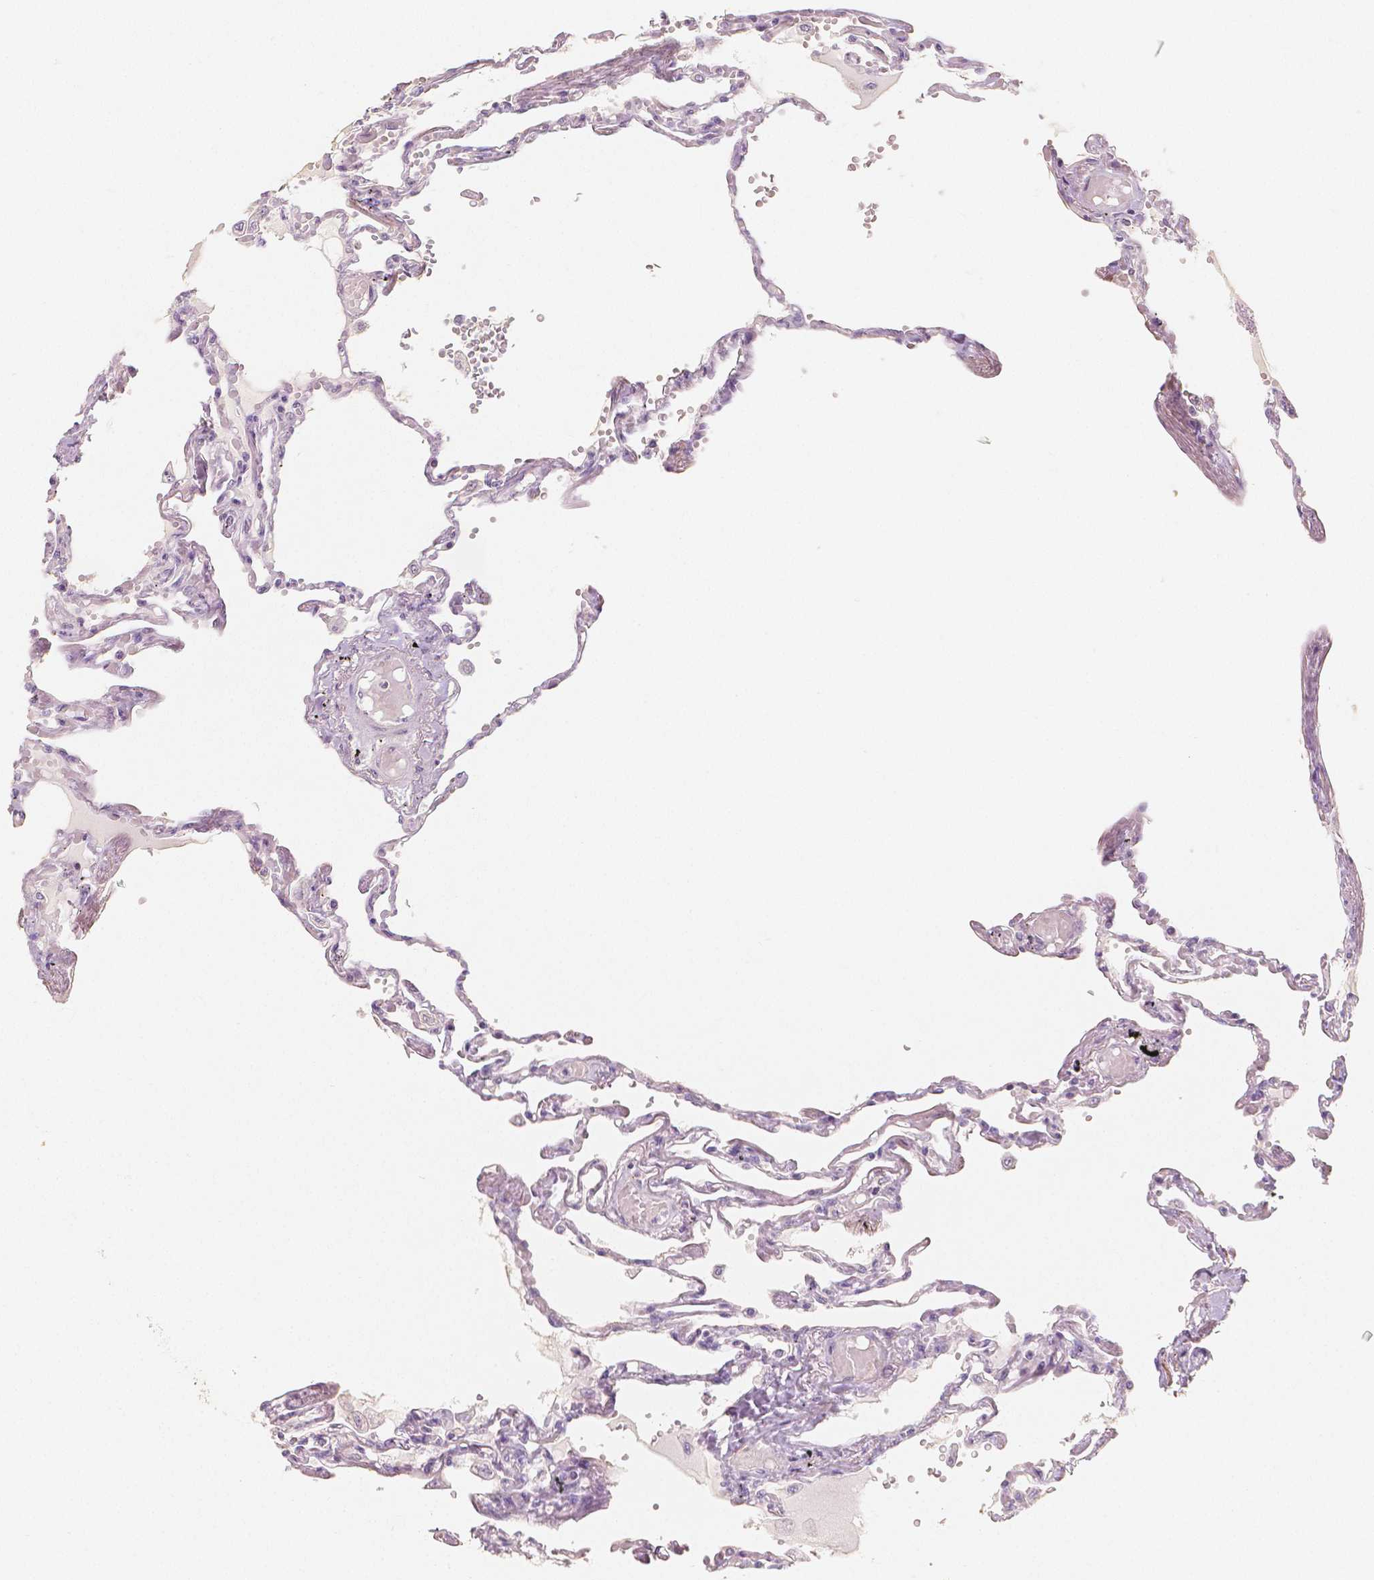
{"staining": {"intensity": "negative", "quantity": "none", "location": "none"}, "tissue": "lung", "cell_type": "Alveolar cells", "image_type": "normal", "snomed": [{"axis": "morphology", "description": "Normal tissue, NOS"}, {"axis": "morphology", "description": "Adenocarcinoma, NOS"}, {"axis": "topography", "description": "Cartilage tissue"}, {"axis": "topography", "description": "Lung"}], "caption": "IHC micrograph of unremarkable lung: lung stained with DAB shows no significant protein staining in alveolar cells.", "gene": "THY1", "patient": {"sex": "female", "age": 67}}